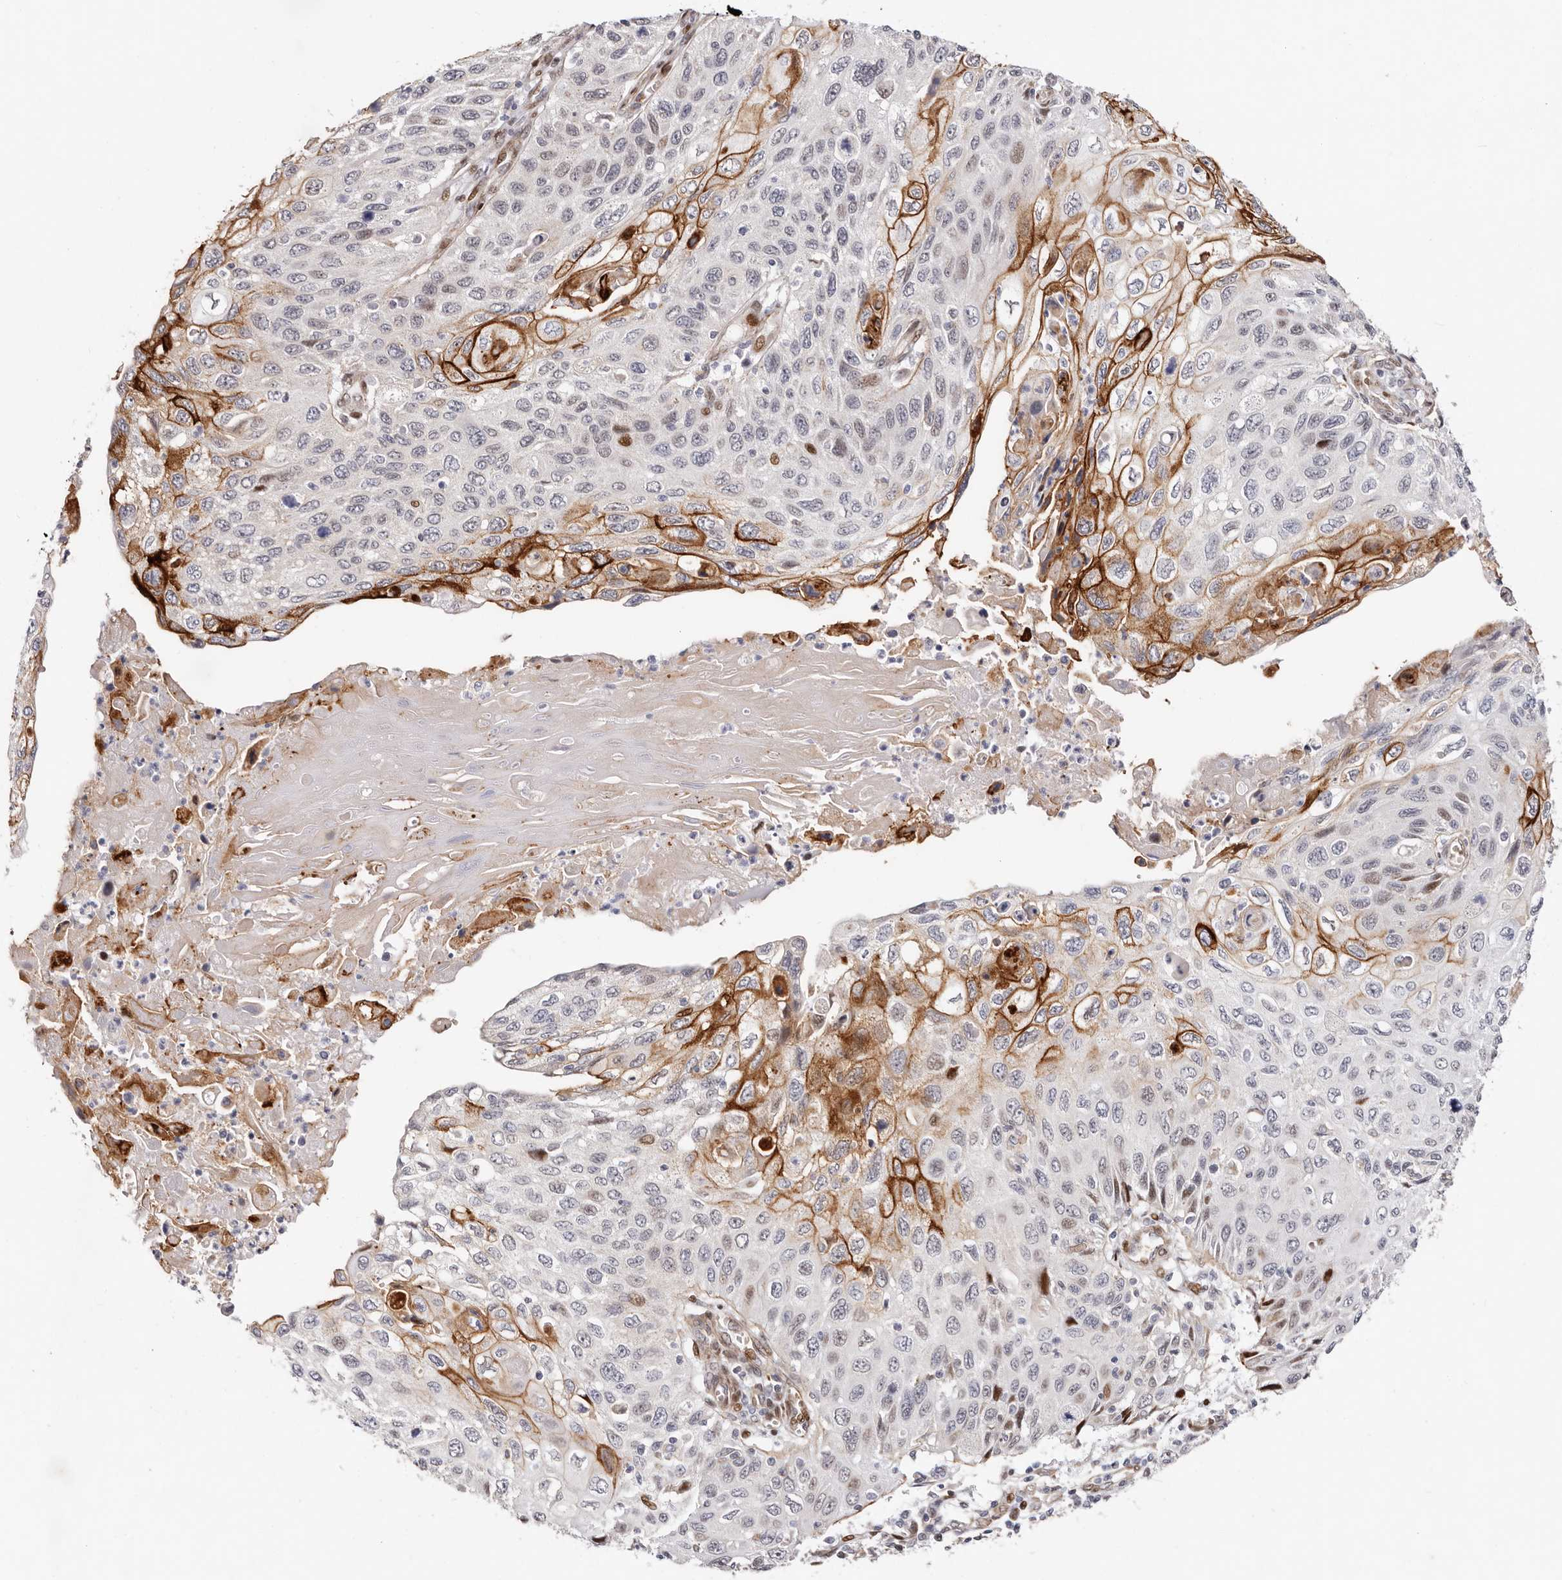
{"staining": {"intensity": "strong", "quantity": "<25%", "location": "cytoplasmic/membranous,nuclear"}, "tissue": "cervical cancer", "cell_type": "Tumor cells", "image_type": "cancer", "snomed": [{"axis": "morphology", "description": "Squamous cell carcinoma, NOS"}, {"axis": "topography", "description": "Cervix"}], "caption": "Immunohistochemistry (IHC) photomicrograph of human squamous cell carcinoma (cervical) stained for a protein (brown), which reveals medium levels of strong cytoplasmic/membranous and nuclear staining in about <25% of tumor cells.", "gene": "EPHX3", "patient": {"sex": "female", "age": 70}}